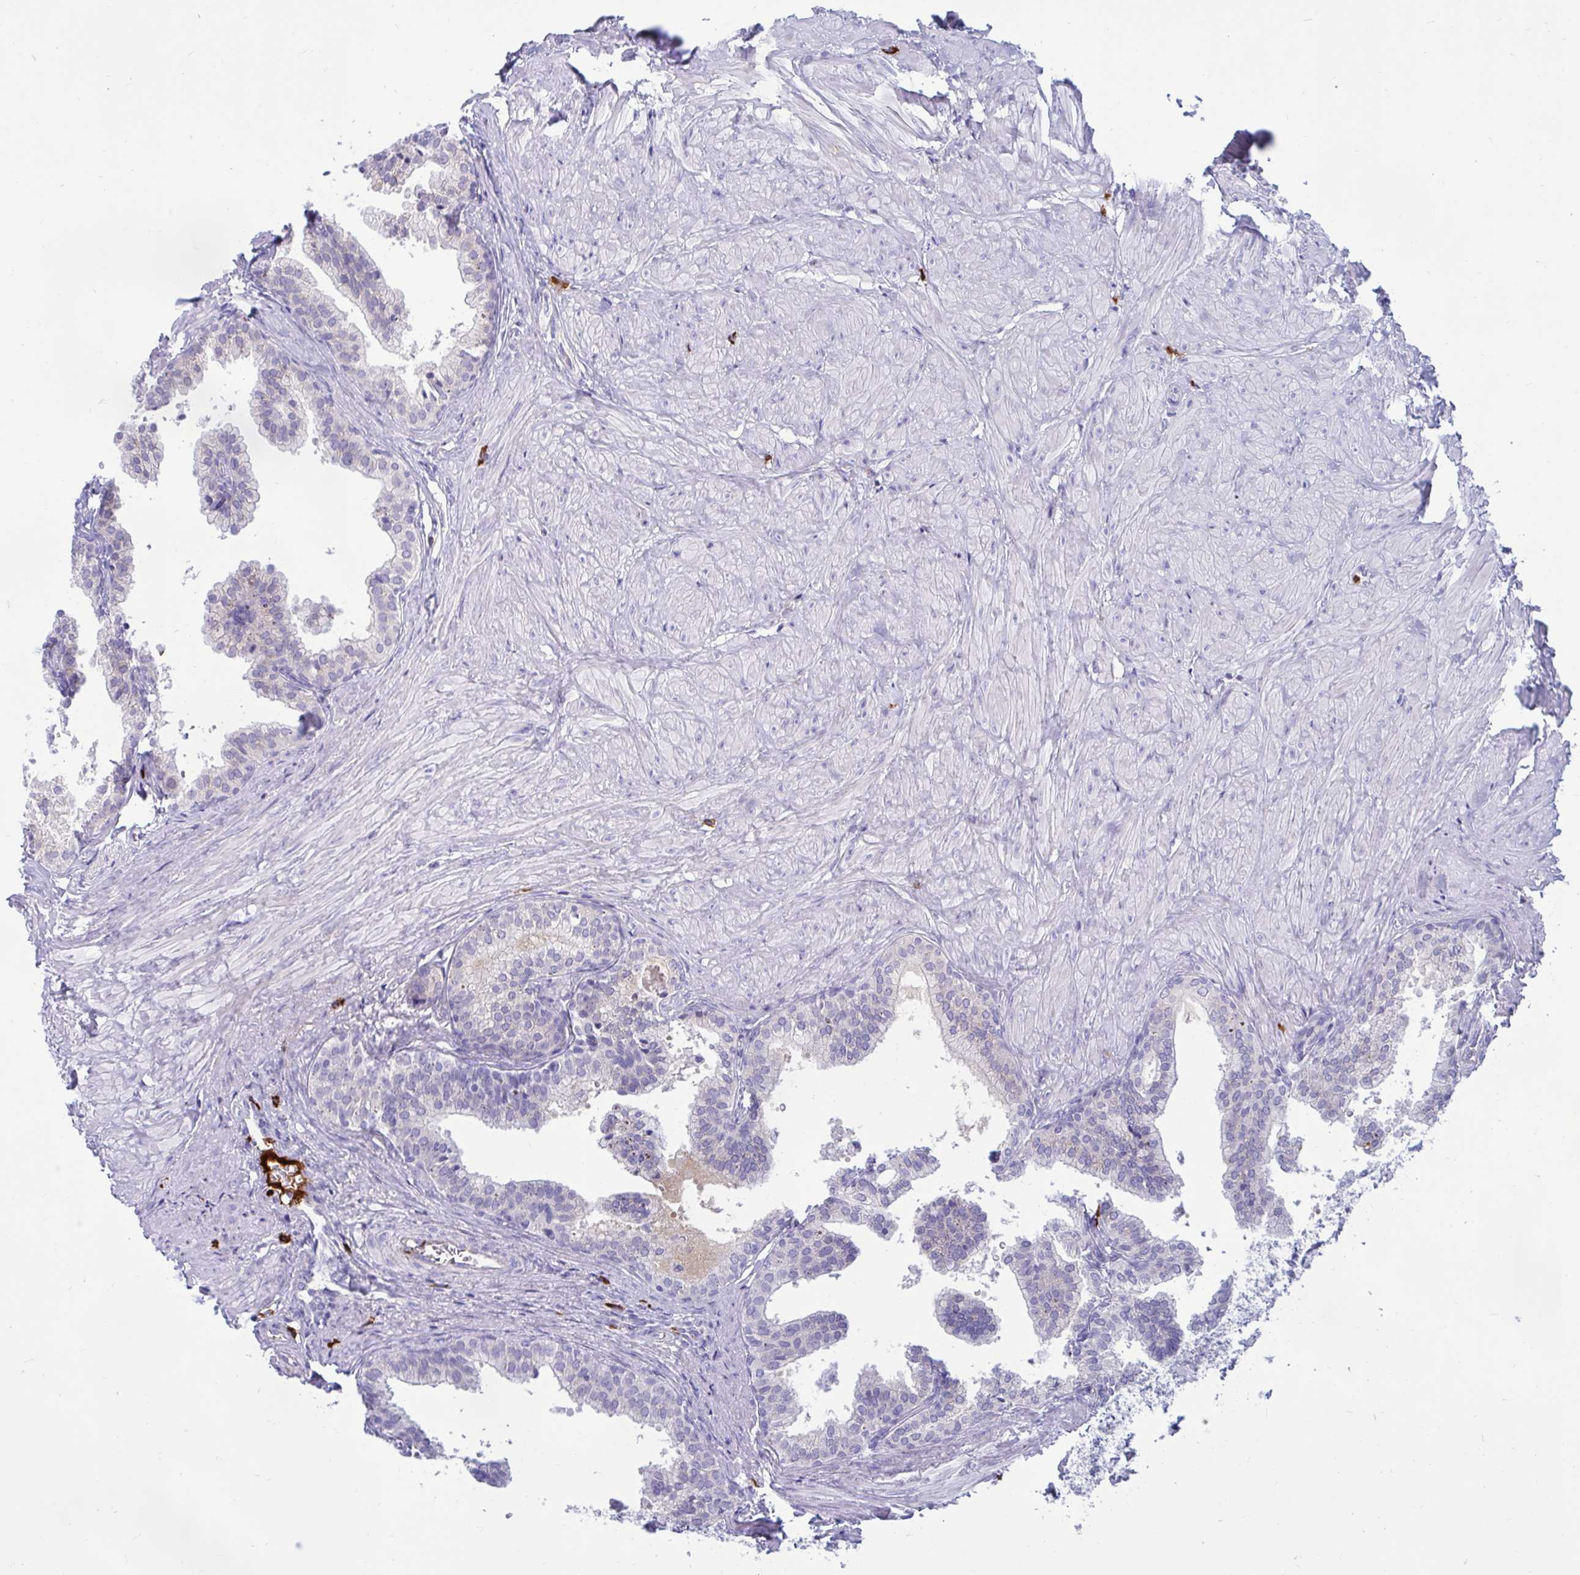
{"staining": {"intensity": "moderate", "quantity": "<25%", "location": "cytoplasmic/membranous"}, "tissue": "prostate", "cell_type": "Glandular cells", "image_type": "normal", "snomed": [{"axis": "morphology", "description": "Normal tissue, NOS"}, {"axis": "topography", "description": "Prostate"}, {"axis": "topography", "description": "Peripheral nerve tissue"}], "caption": "A low amount of moderate cytoplasmic/membranous staining is seen in about <25% of glandular cells in normal prostate.", "gene": "FAM219B", "patient": {"sex": "male", "age": 55}}